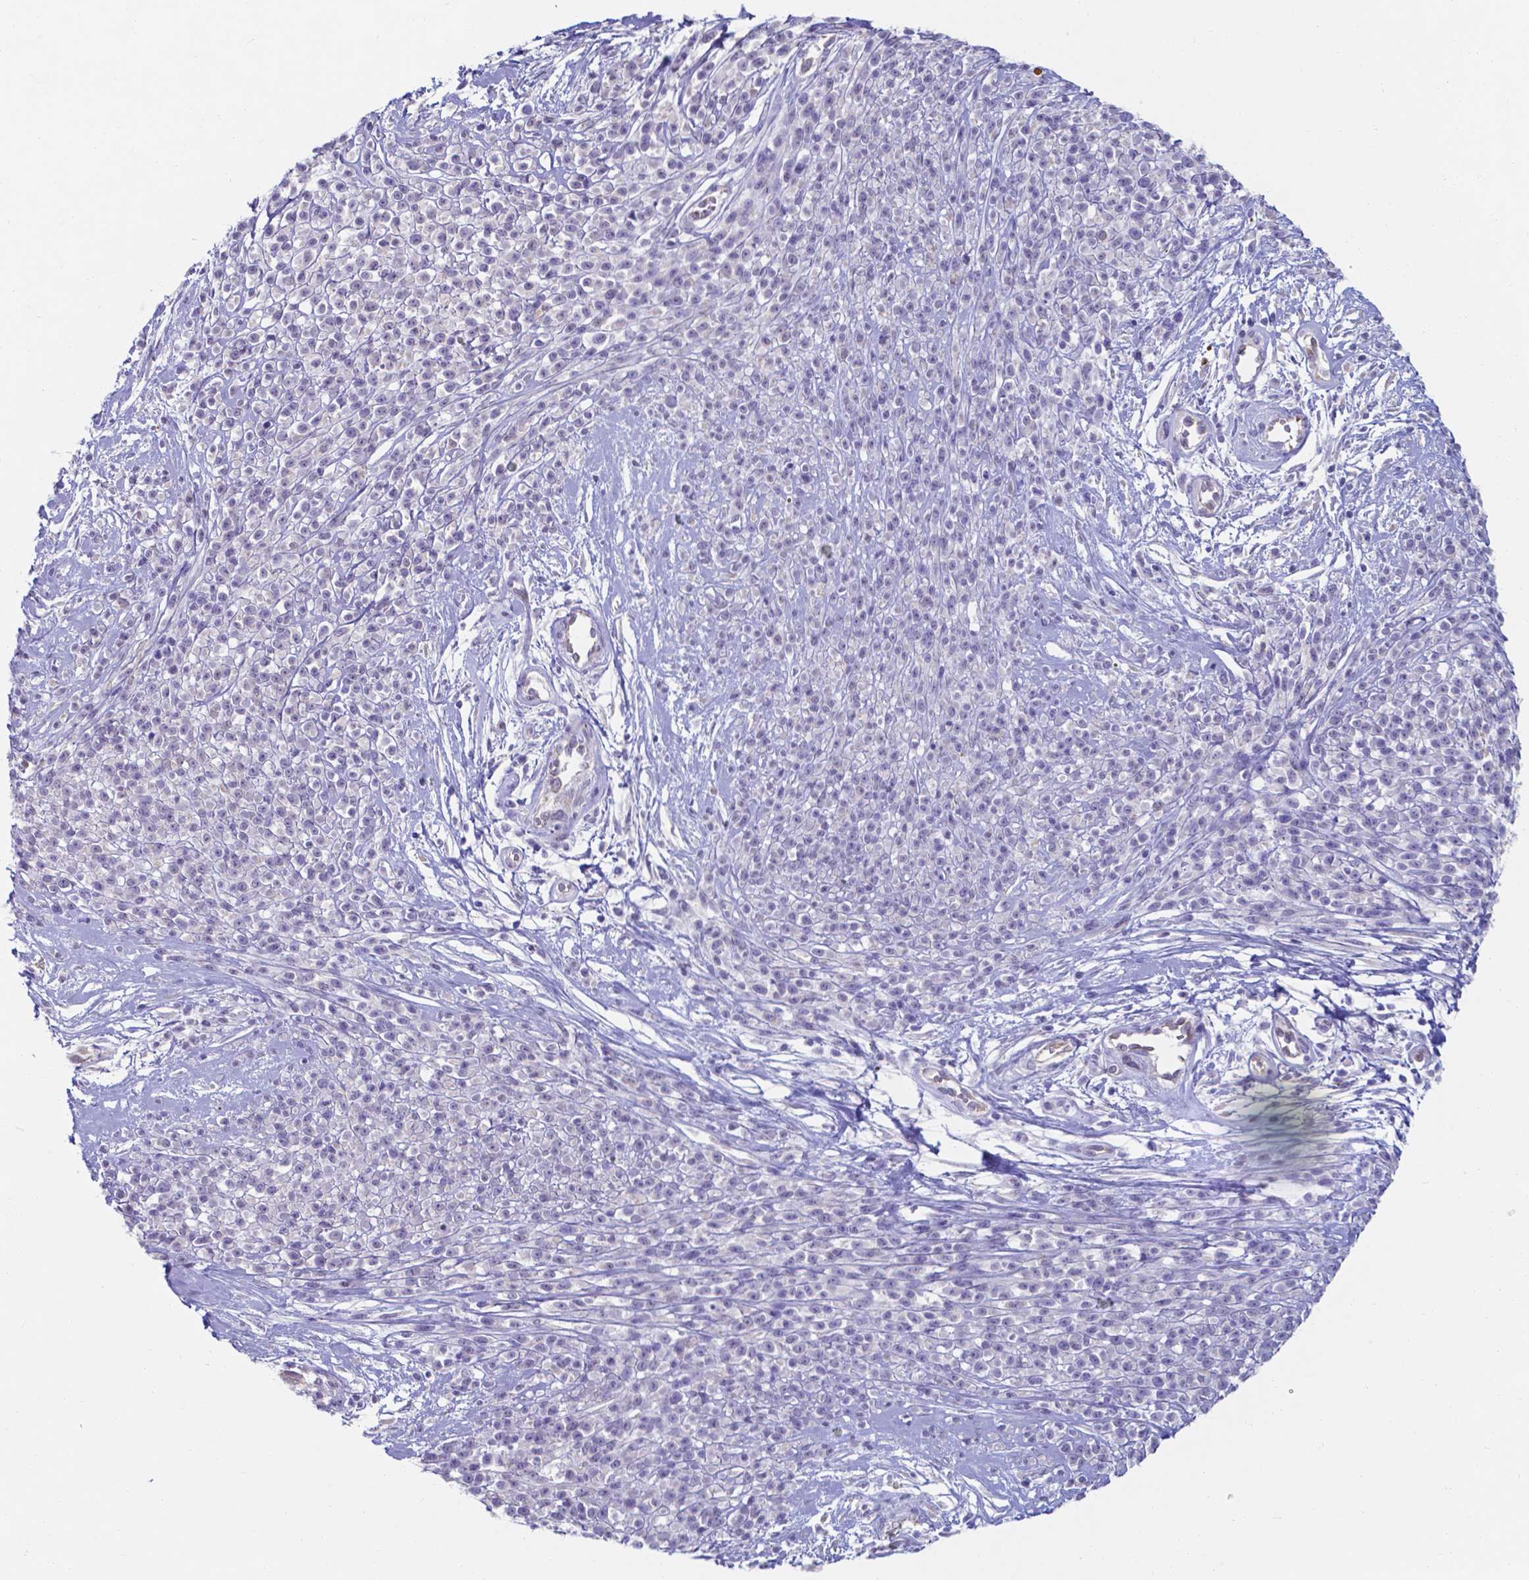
{"staining": {"intensity": "negative", "quantity": "none", "location": "none"}, "tissue": "melanoma", "cell_type": "Tumor cells", "image_type": "cancer", "snomed": [{"axis": "morphology", "description": "Malignant melanoma, NOS"}, {"axis": "topography", "description": "Skin"}, {"axis": "topography", "description": "Skin of trunk"}], "caption": "Tumor cells are negative for protein expression in human malignant melanoma. (Brightfield microscopy of DAB (3,3'-diaminobenzidine) immunohistochemistry (IHC) at high magnification).", "gene": "UBE2J1", "patient": {"sex": "male", "age": 74}}